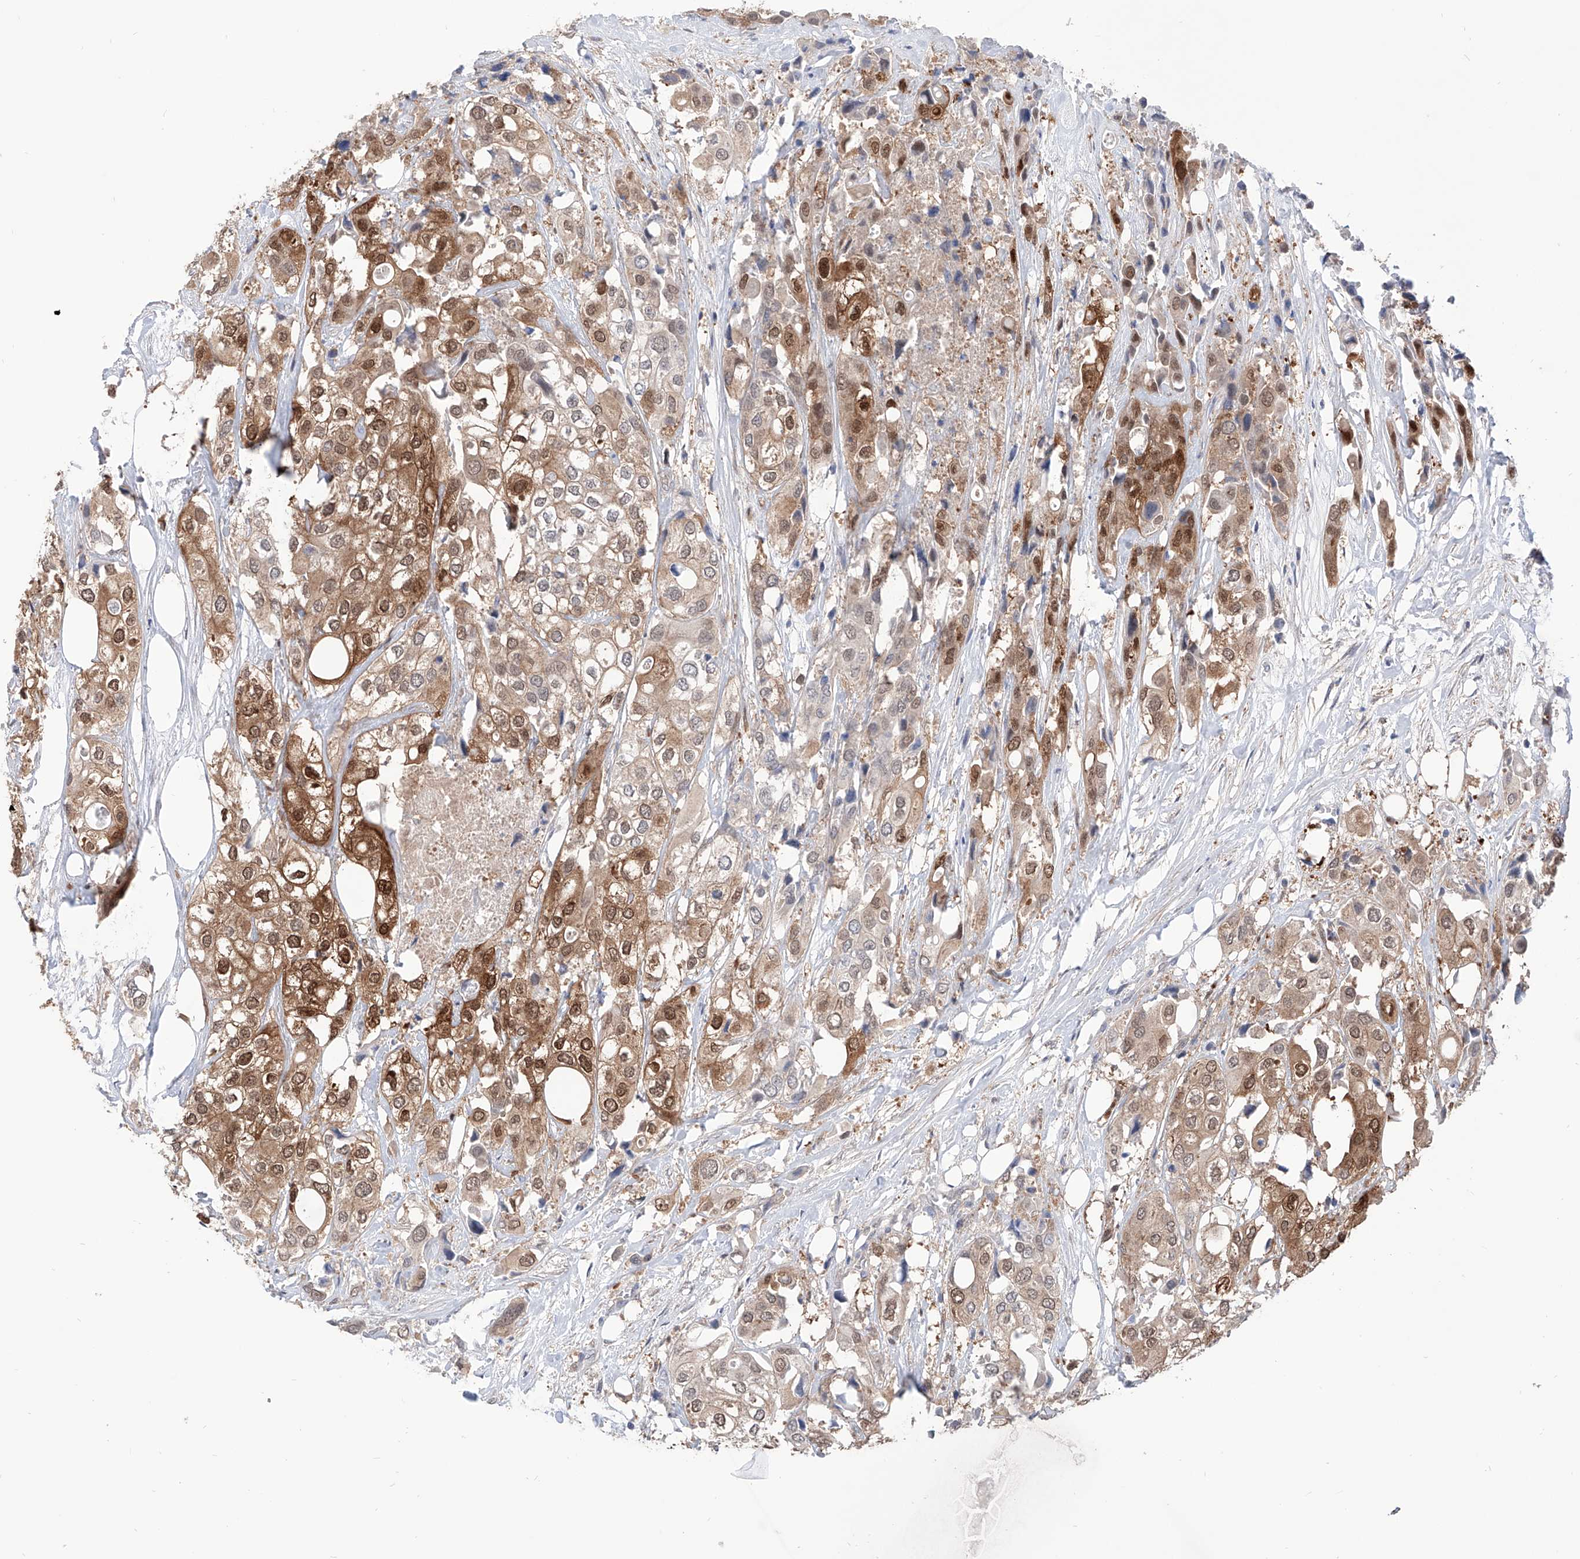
{"staining": {"intensity": "moderate", "quantity": ">75%", "location": "cytoplasmic/membranous,nuclear"}, "tissue": "urothelial cancer", "cell_type": "Tumor cells", "image_type": "cancer", "snomed": [{"axis": "morphology", "description": "Urothelial carcinoma, High grade"}, {"axis": "topography", "description": "Urinary bladder"}], "caption": "Urothelial cancer stained with IHC displays moderate cytoplasmic/membranous and nuclear staining in about >75% of tumor cells.", "gene": "PDXK", "patient": {"sex": "male", "age": 64}}